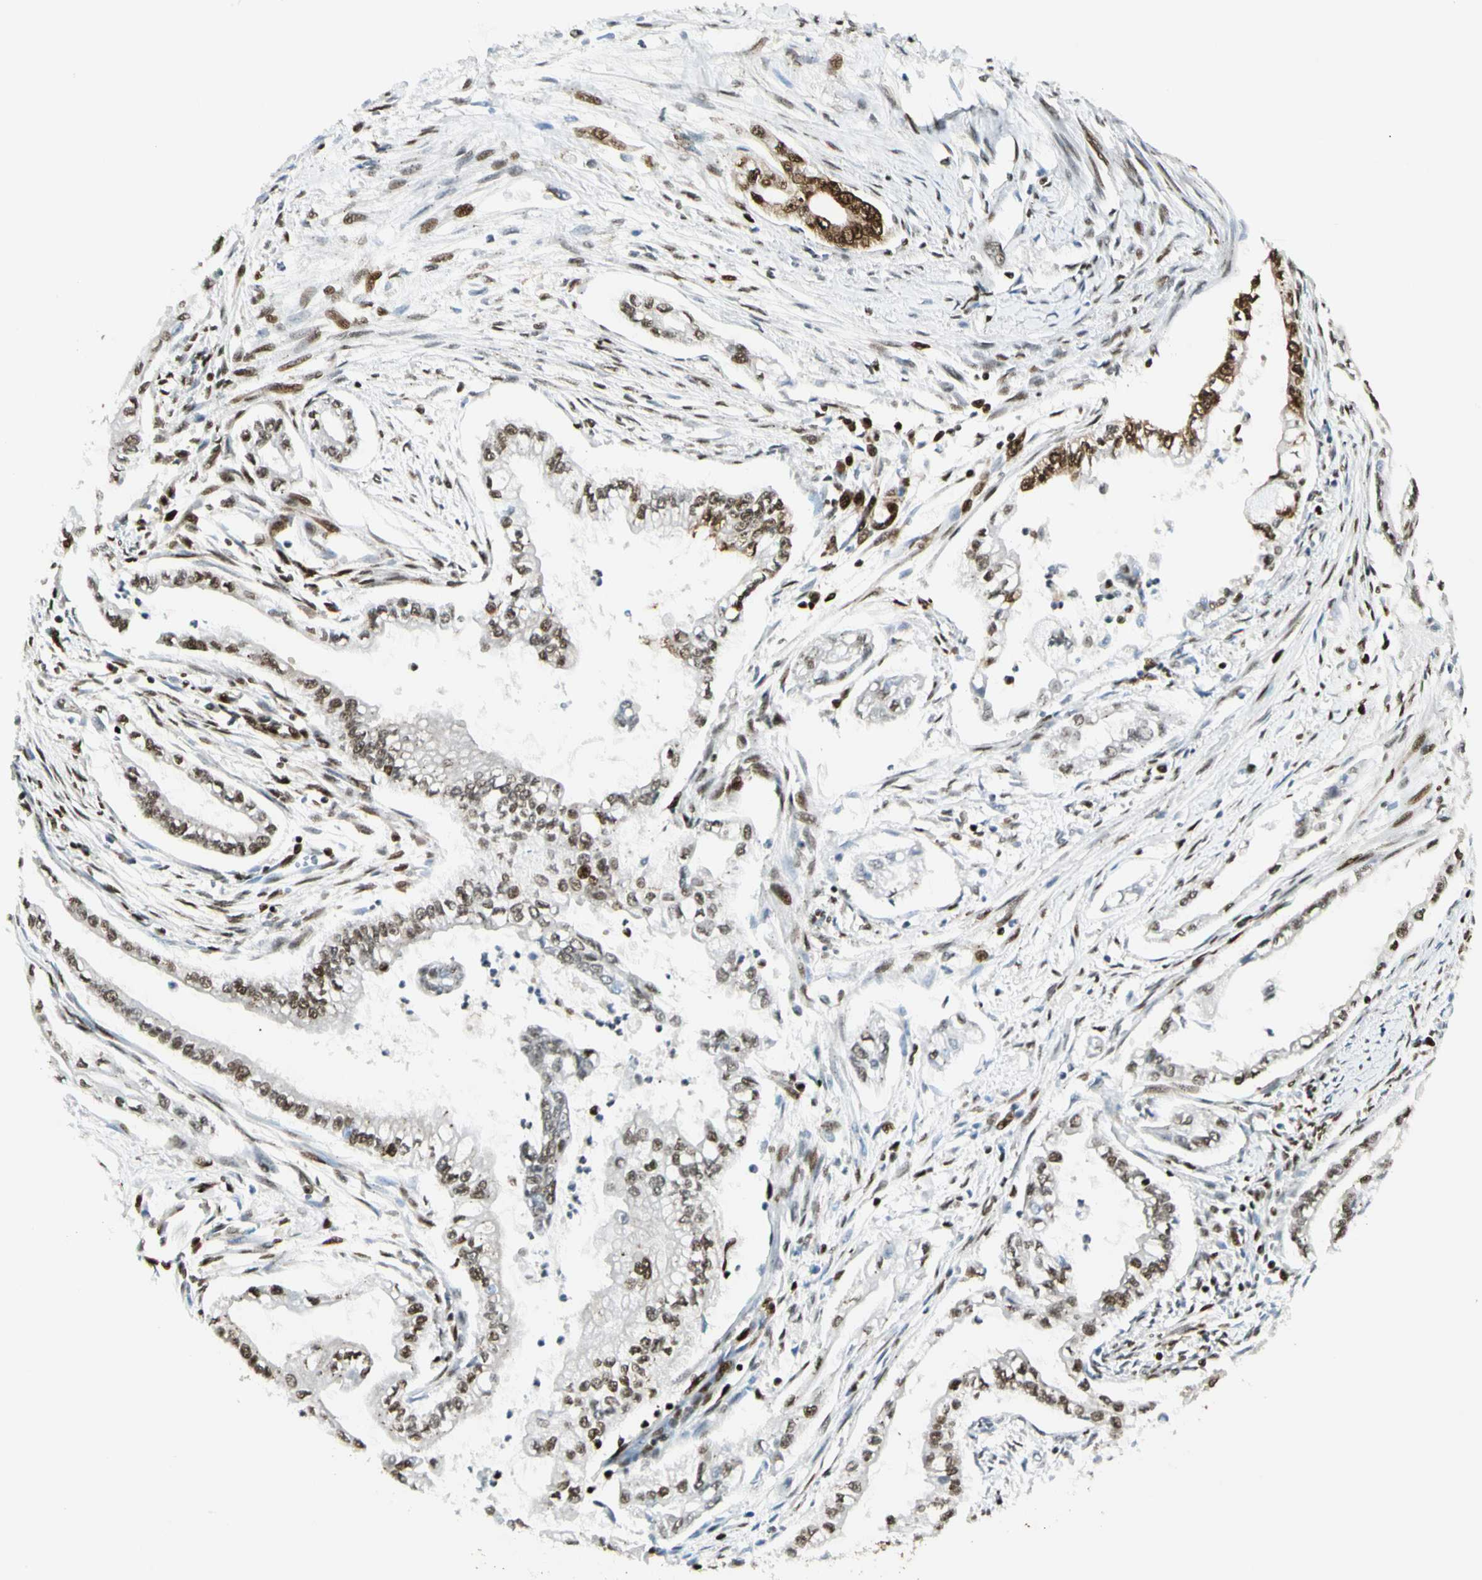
{"staining": {"intensity": "strong", "quantity": ">75%", "location": "cytoplasmic/membranous,nuclear"}, "tissue": "pancreatic cancer", "cell_type": "Tumor cells", "image_type": "cancer", "snomed": [{"axis": "morphology", "description": "Normal tissue, NOS"}, {"axis": "topography", "description": "Pancreas"}], "caption": "Immunohistochemistry image of neoplastic tissue: pancreatic cancer stained using IHC displays high levels of strong protein expression localized specifically in the cytoplasmic/membranous and nuclear of tumor cells, appearing as a cytoplasmic/membranous and nuclear brown color.", "gene": "FUS", "patient": {"sex": "male", "age": 42}}